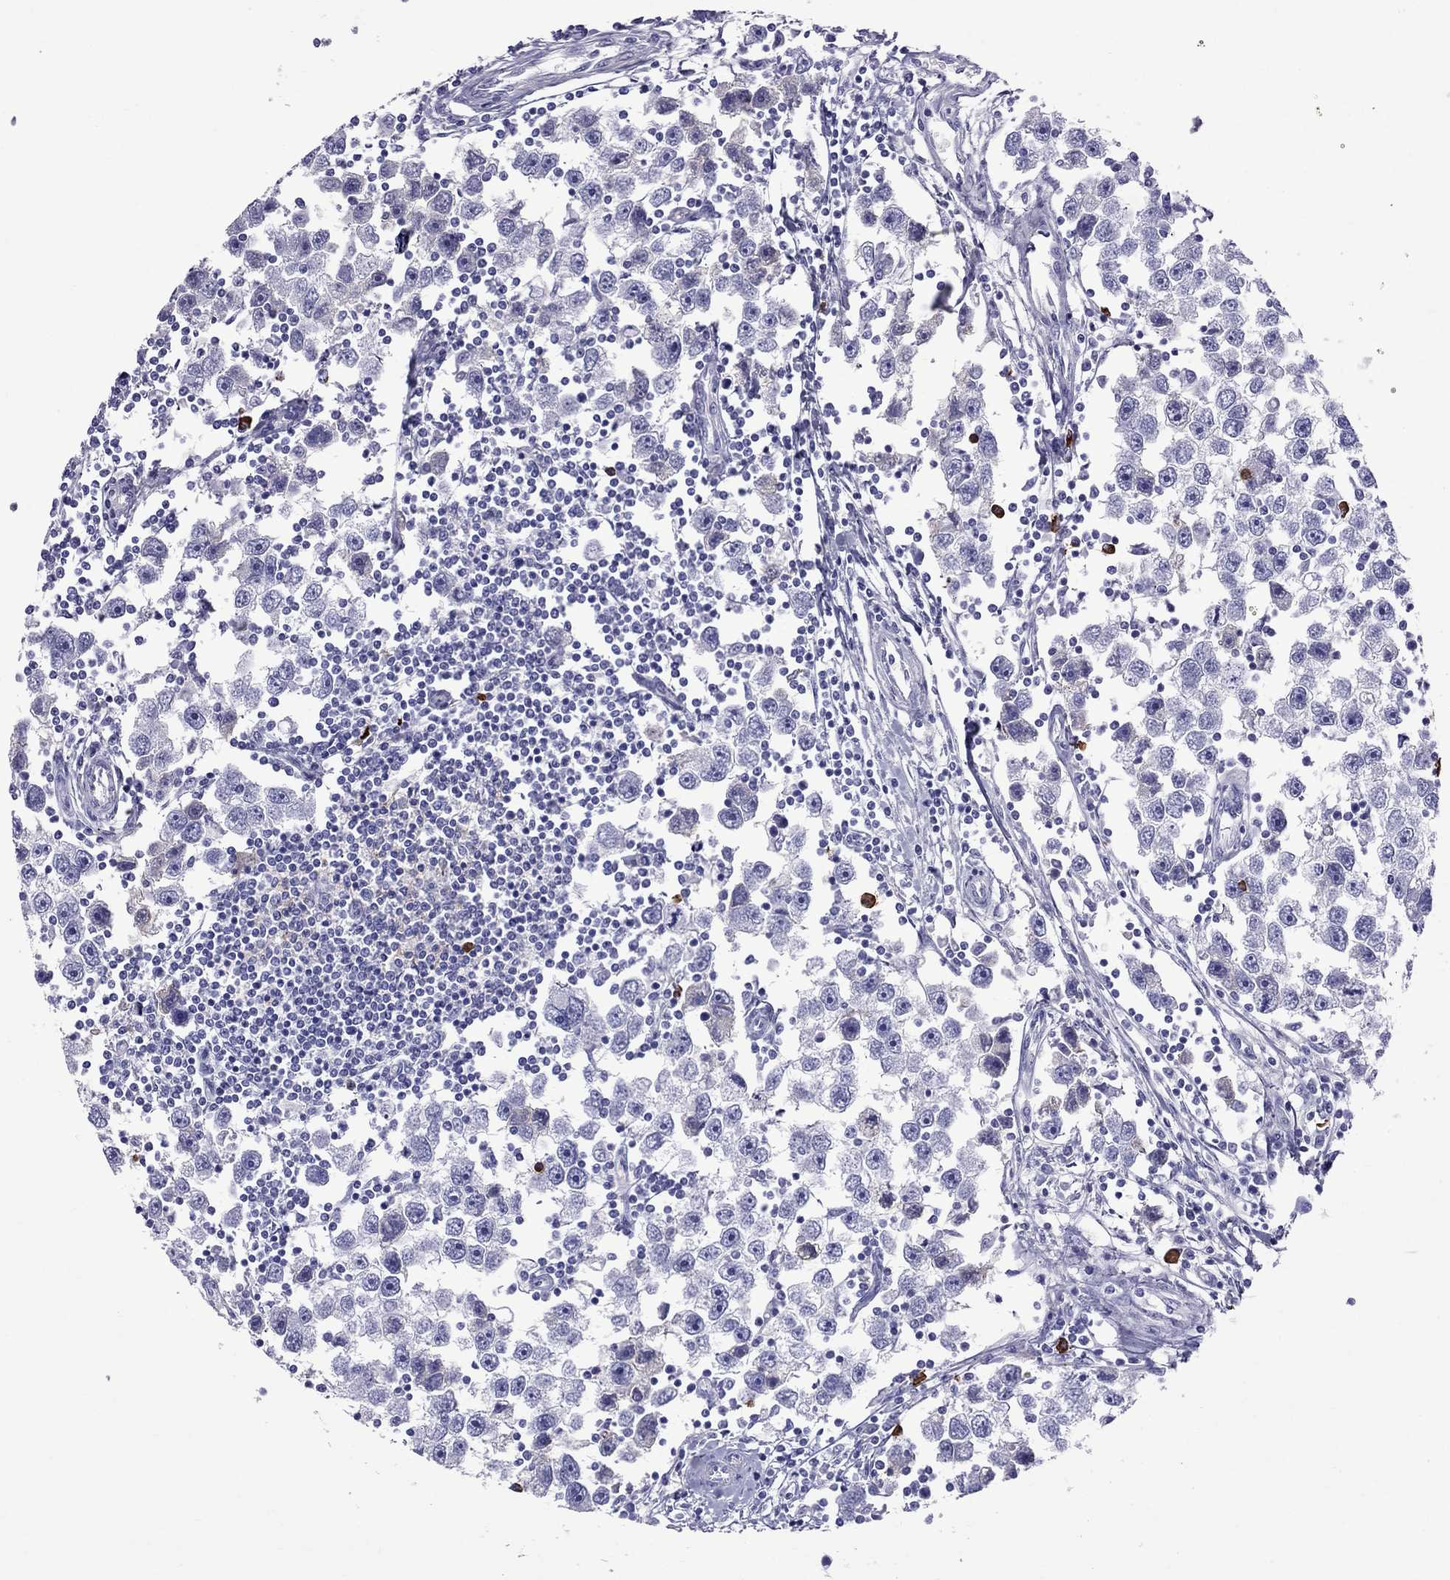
{"staining": {"intensity": "negative", "quantity": "none", "location": "none"}, "tissue": "testis cancer", "cell_type": "Tumor cells", "image_type": "cancer", "snomed": [{"axis": "morphology", "description": "Seminoma, NOS"}, {"axis": "topography", "description": "Testis"}], "caption": "An immunohistochemistry (IHC) micrograph of testis seminoma is shown. There is no staining in tumor cells of testis seminoma. (Immunohistochemistry (ihc), brightfield microscopy, high magnification).", "gene": "SCART1", "patient": {"sex": "male", "age": 30}}